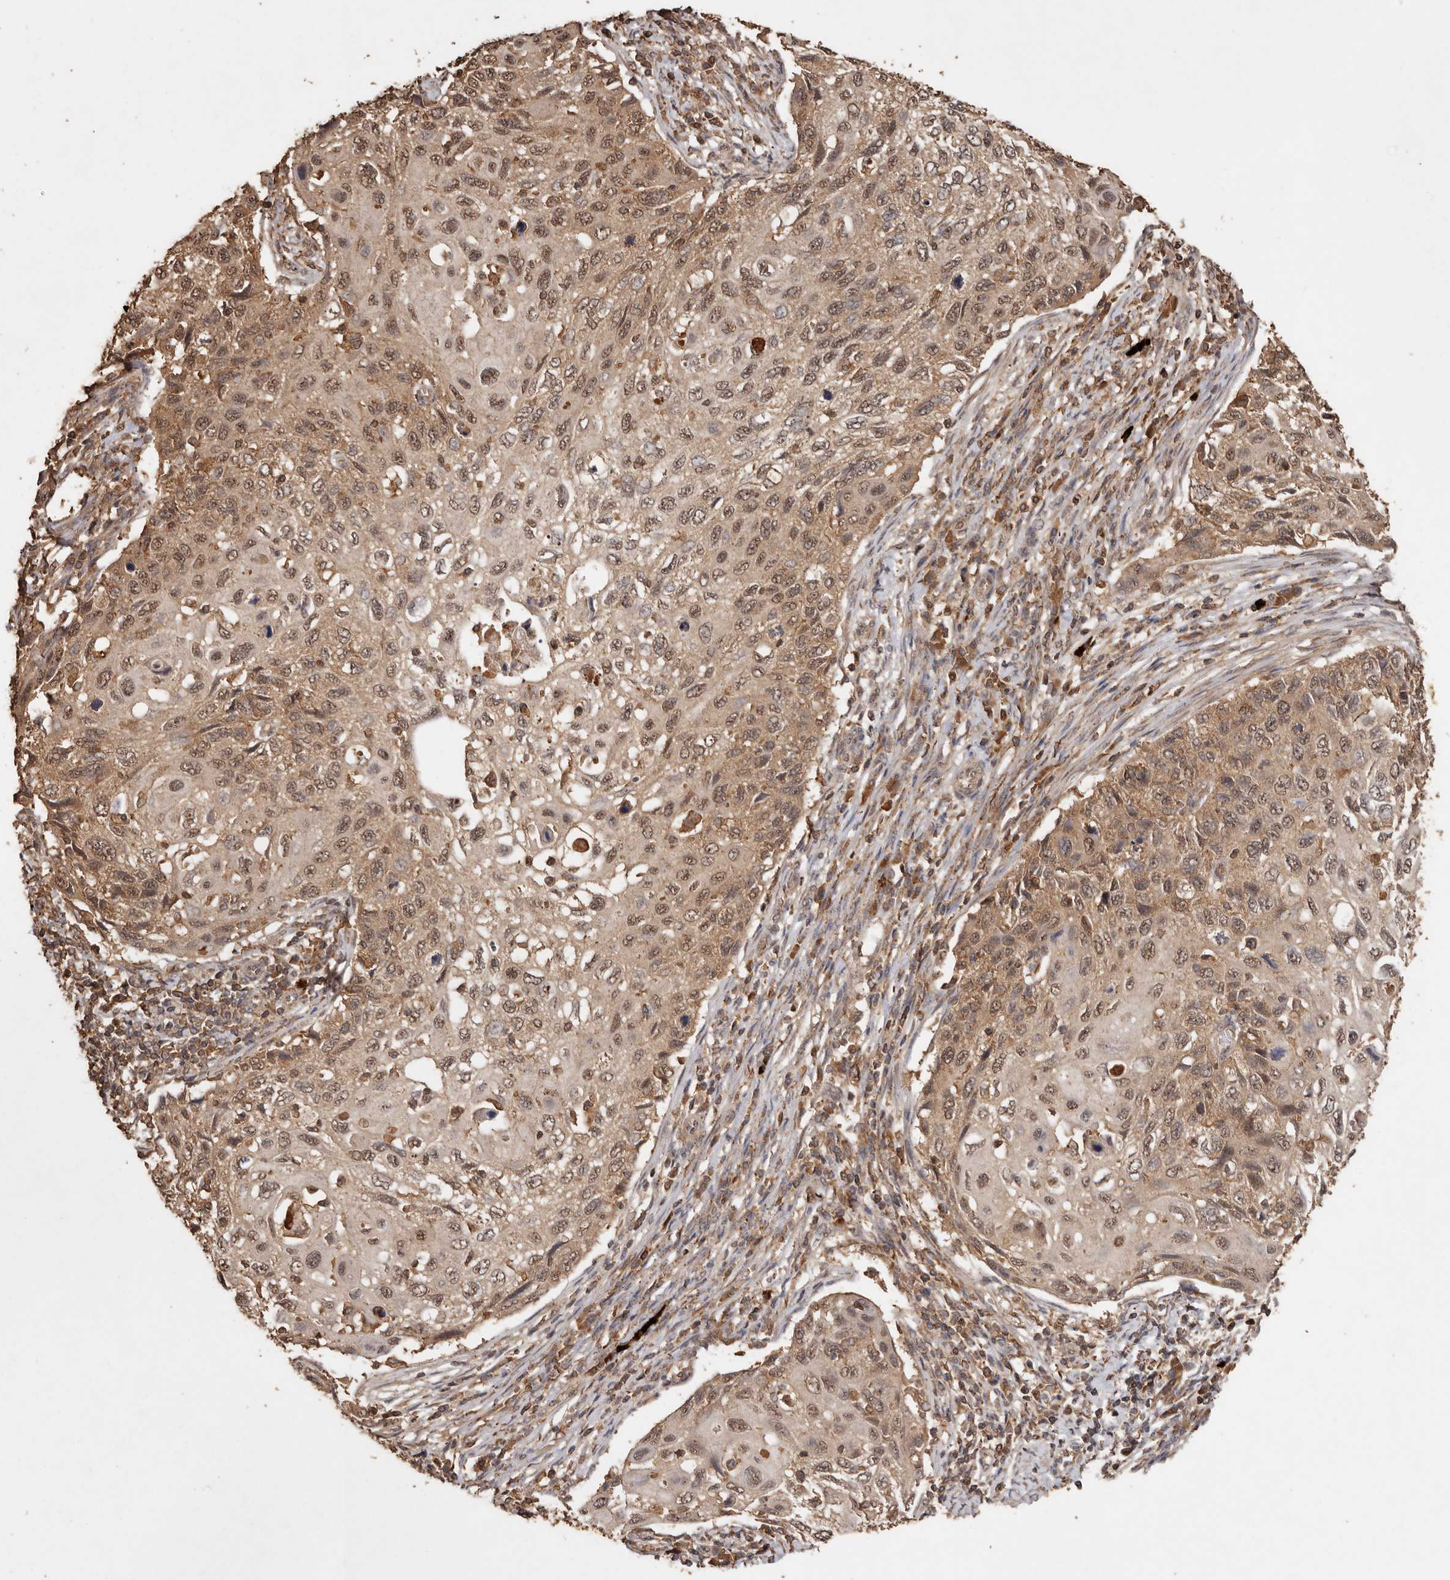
{"staining": {"intensity": "moderate", "quantity": ">75%", "location": "cytoplasmic/membranous,nuclear"}, "tissue": "cervical cancer", "cell_type": "Tumor cells", "image_type": "cancer", "snomed": [{"axis": "morphology", "description": "Squamous cell carcinoma, NOS"}, {"axis": "topography", "description": "Cervix"}], "caption": "A photomicrograph of human cervical cancer (squamous cell carcinoma) stained for a protein exhibits moderate cytoplasmic/membranous and nuclear brown staining in tumor cells. (IHC, brightfield microscopy, high magnification).", "gene": "RWDD1", "patient": {"sex": "female", "age": 70}}